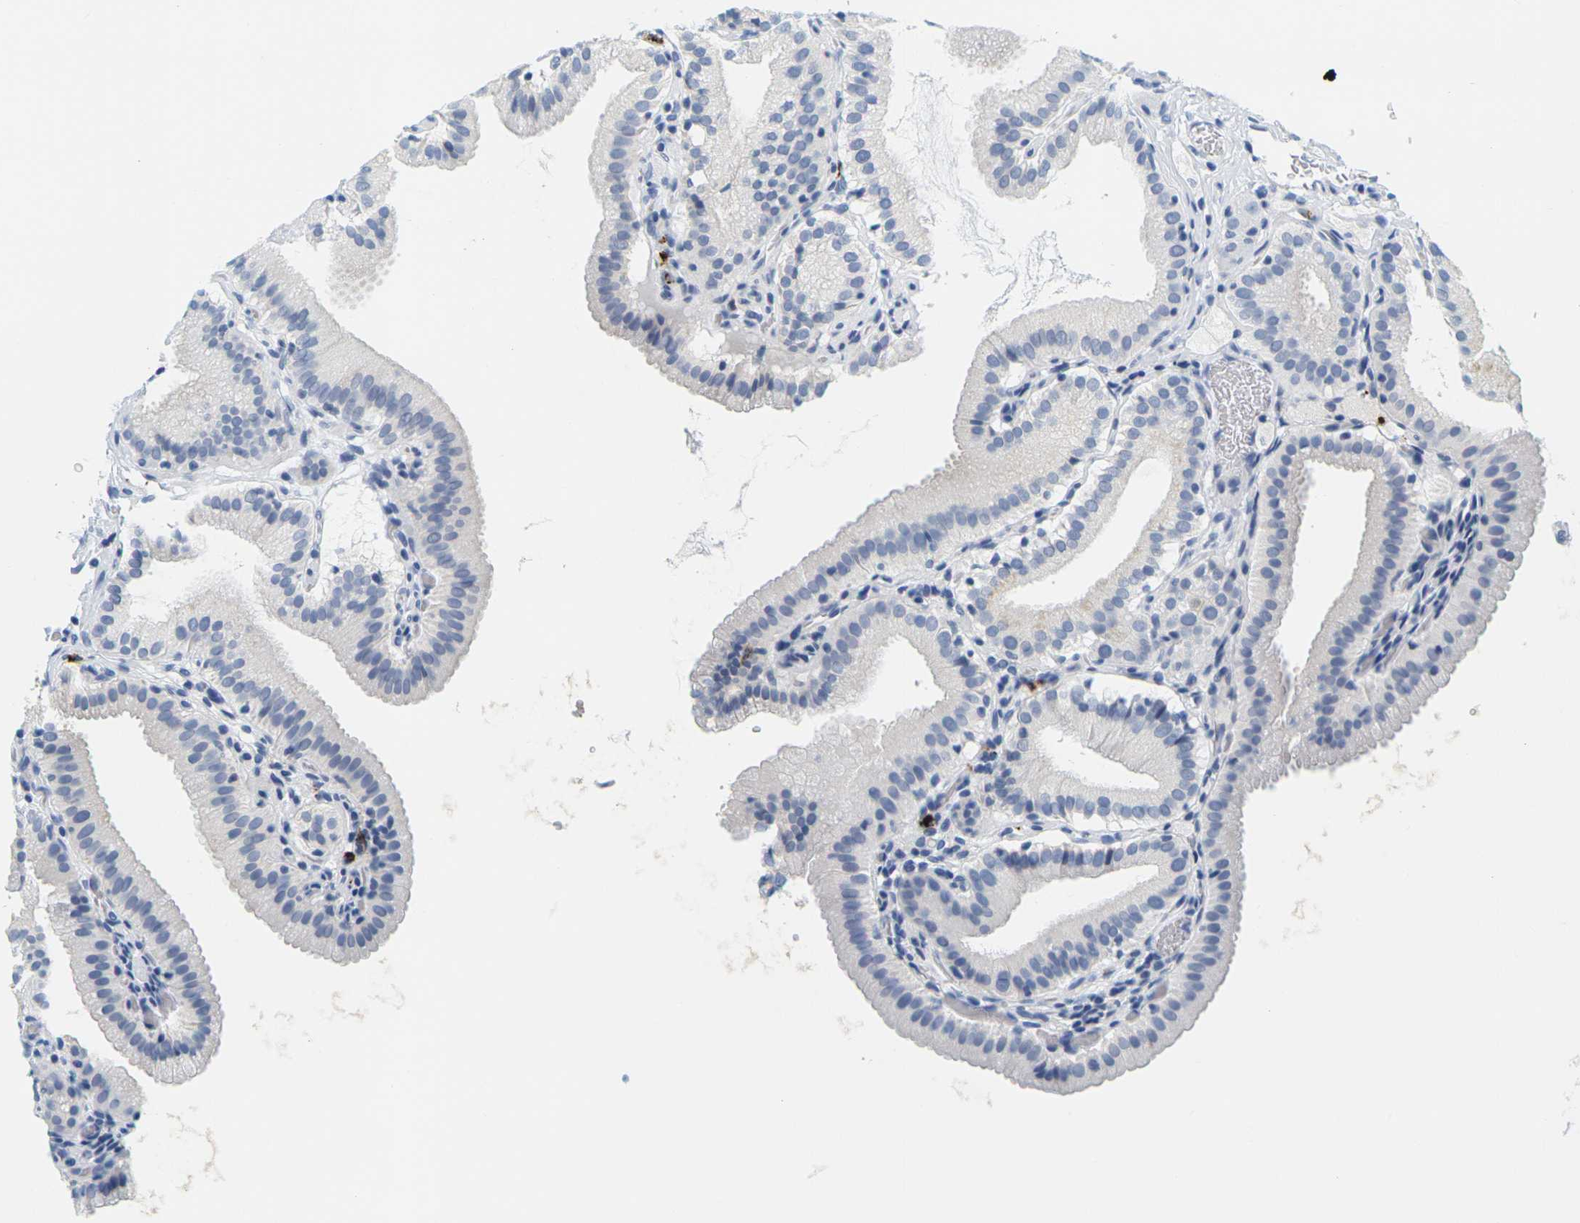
{"staining": {"intensity": "negative", "quantity": "none", "location": "none"}, "tissue": "gallbladder", "cell_type": "Glandular cells", "image_type": "normal", "snomed": [{"axis": "morphology", "description": "Normal tissue, NOS"}, {"axis": "topography", "description": "Gallbladder"}], "caption": "IHC micrograph of unremarkable human gallbladder stained for a protein (brown), which shows no expression in glandular cells. The staining is performed using DAB (3,3'-diaminobenzidine) brown chromogen with nuclei counter-stained in using hematoxylin.", "gene": "HLA", "patient": {"sex": "male", "age": 54}}